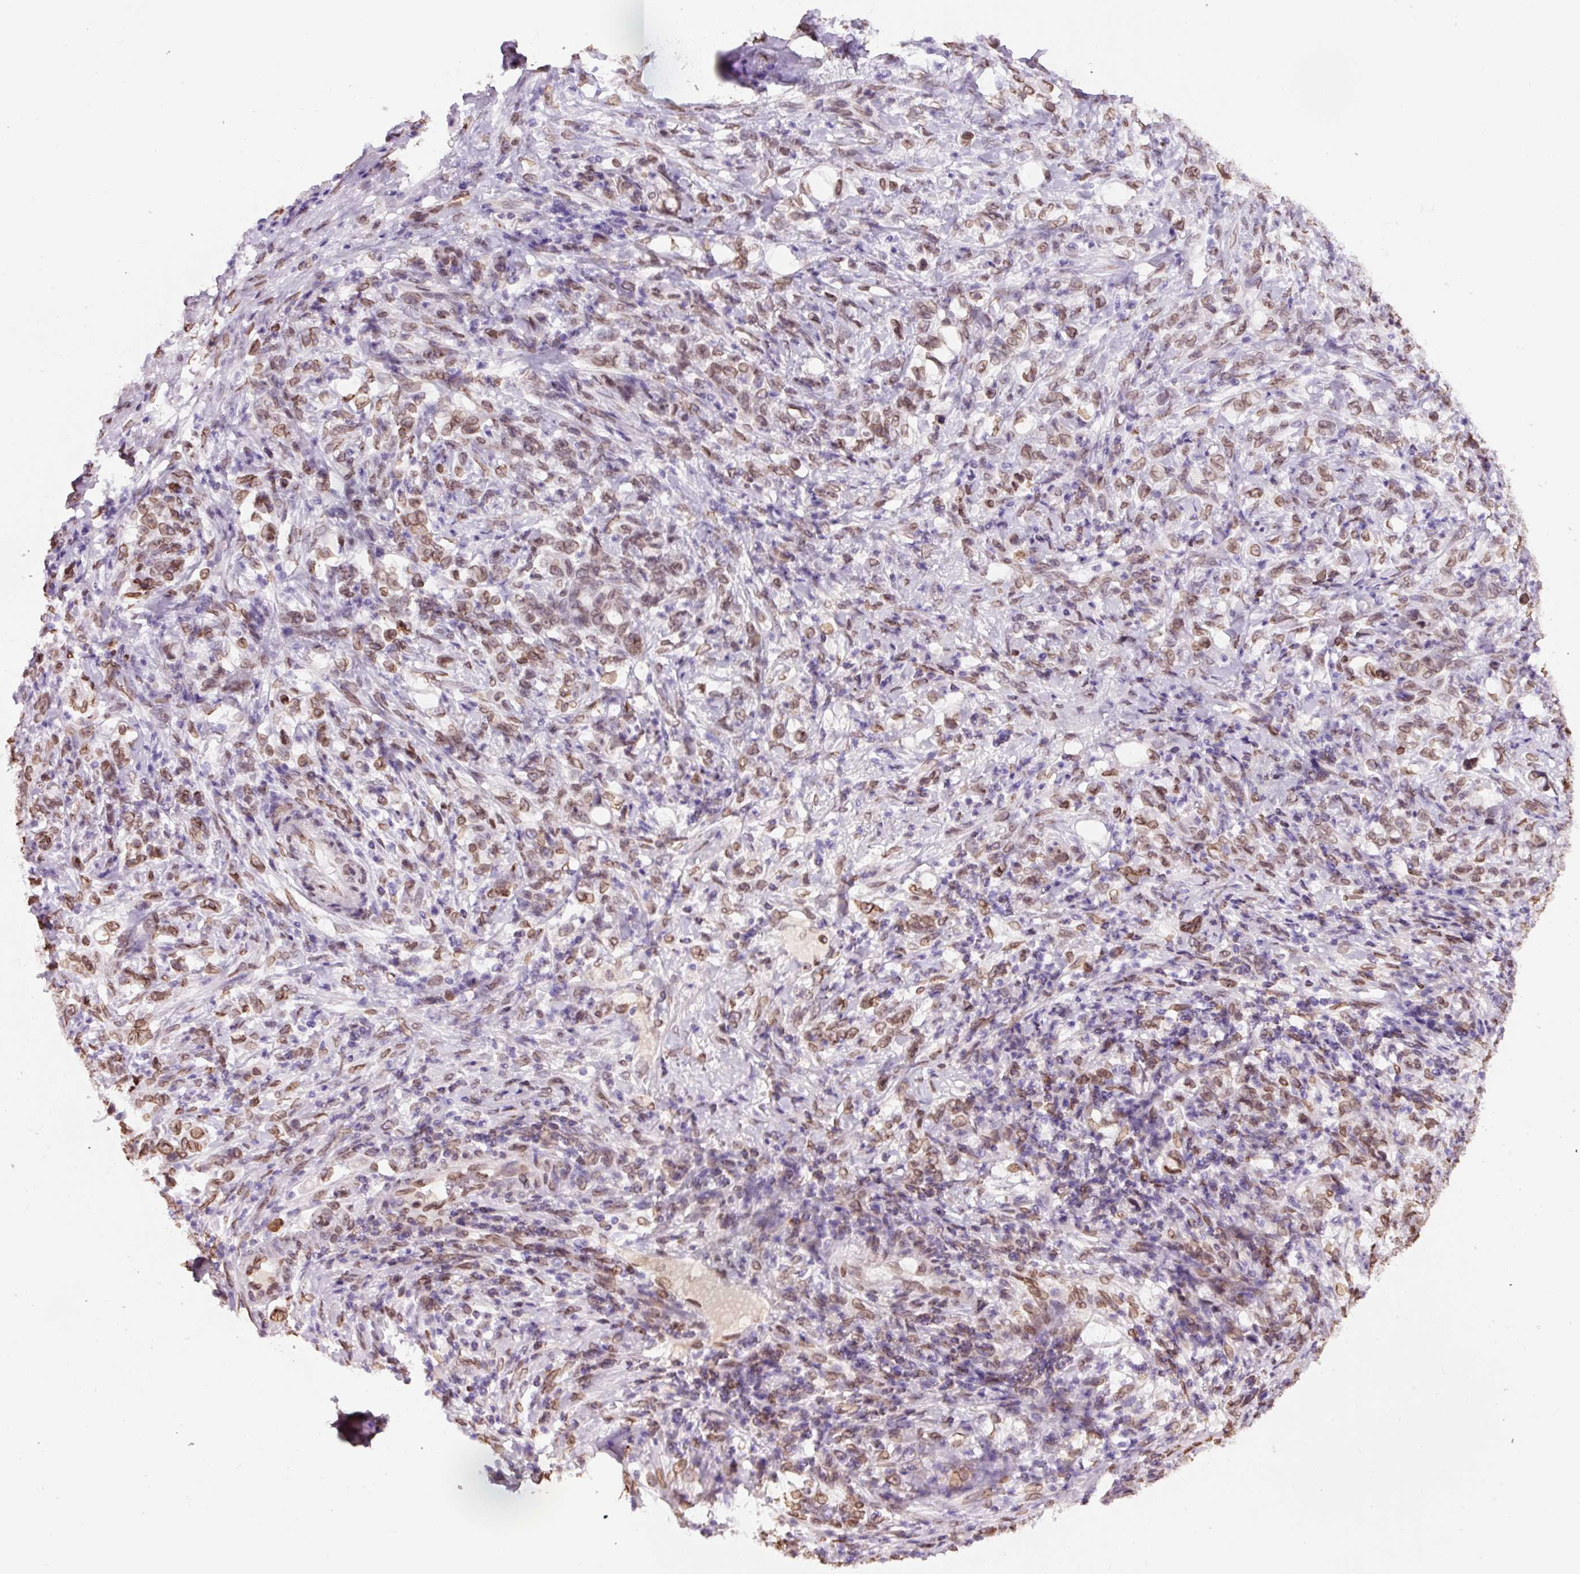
{"staining": {"intensity": "moderate", "quantity": ">75%", "location": "cytoplasmic/membranous,nuclear"}, "tissue": "stomach cancer", "cell_type": "Tumor cells", "image_type": "cancer", "snomed": [{"axis": "morphology", "description": "Adenocarcinoma, NOS"}, {"axis": "topography", "description": "Stomach"}], "caption": "Stomach adenocarcinoma was stained to show a protein in brown. There is medium levels of moderate cytoplasmic/membranous and nuclear staining in about >75% of tumor cells.", "gene": "ZNF224", "patient": {"sex": "female", "age": 79}}